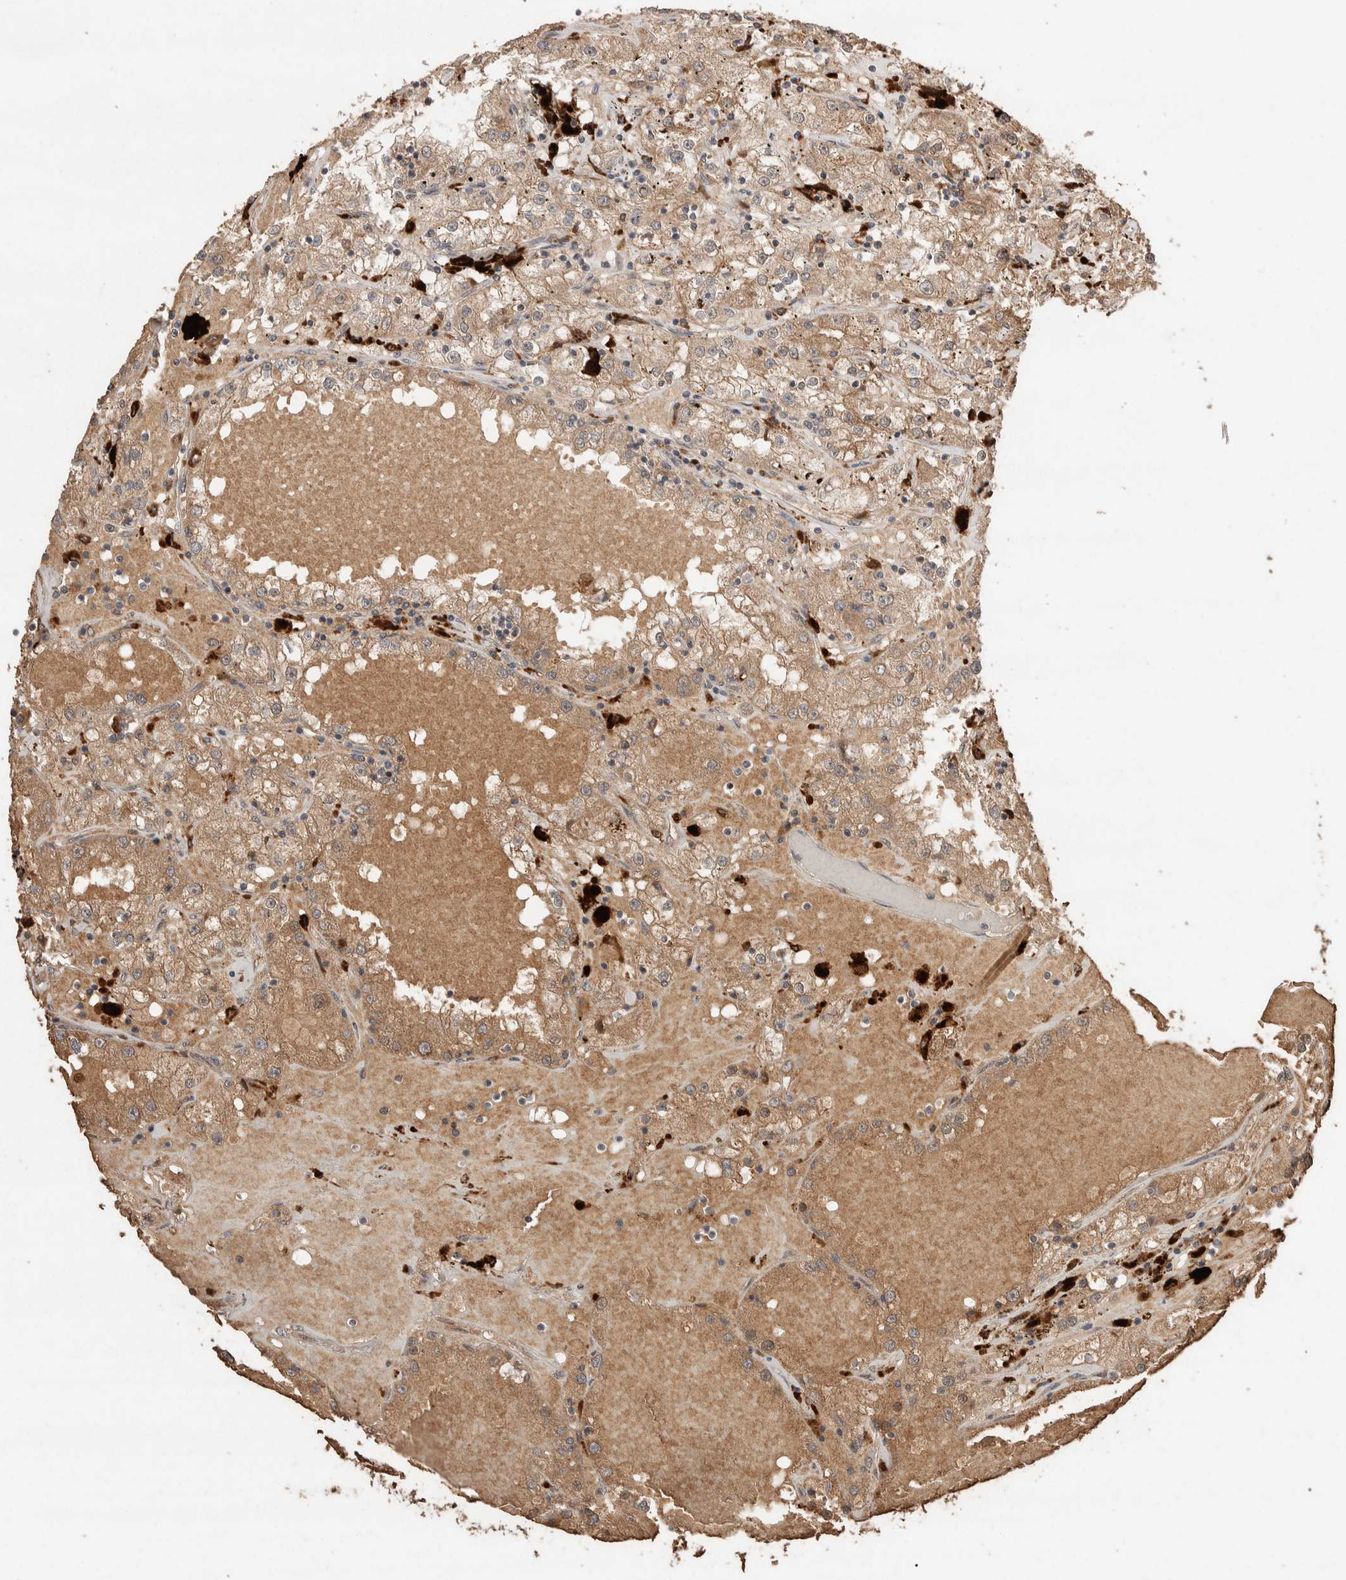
{"staining": {"intensity": "moderate", "quantity": ">75%", "location": "cytoplasmic/membranous"}, "tissue": "renal cancer", "cell_type": "Tumor cells", "image_type": "cancer", "snomed": [{"axis": "morphology", "description": "Adenocarcinoma, NOS"}, {"axis": "topography", "description": "Kidney"}], "caption": "An immunohistochemistry (IHC) histopathology image of tumor tissue is shown. Protein staining in brown shows moderate cytoplasmic/membranous positivity in renal cancer within tumor cells. The protein is stained brown, and the nuclei are stained in blue (DAB (3,3'-diaminobenzidine) IHC with brightfield microscopy, high magnification).", "gene": "KCNJ5", "patient": {"sex": "male", "age": 56}}